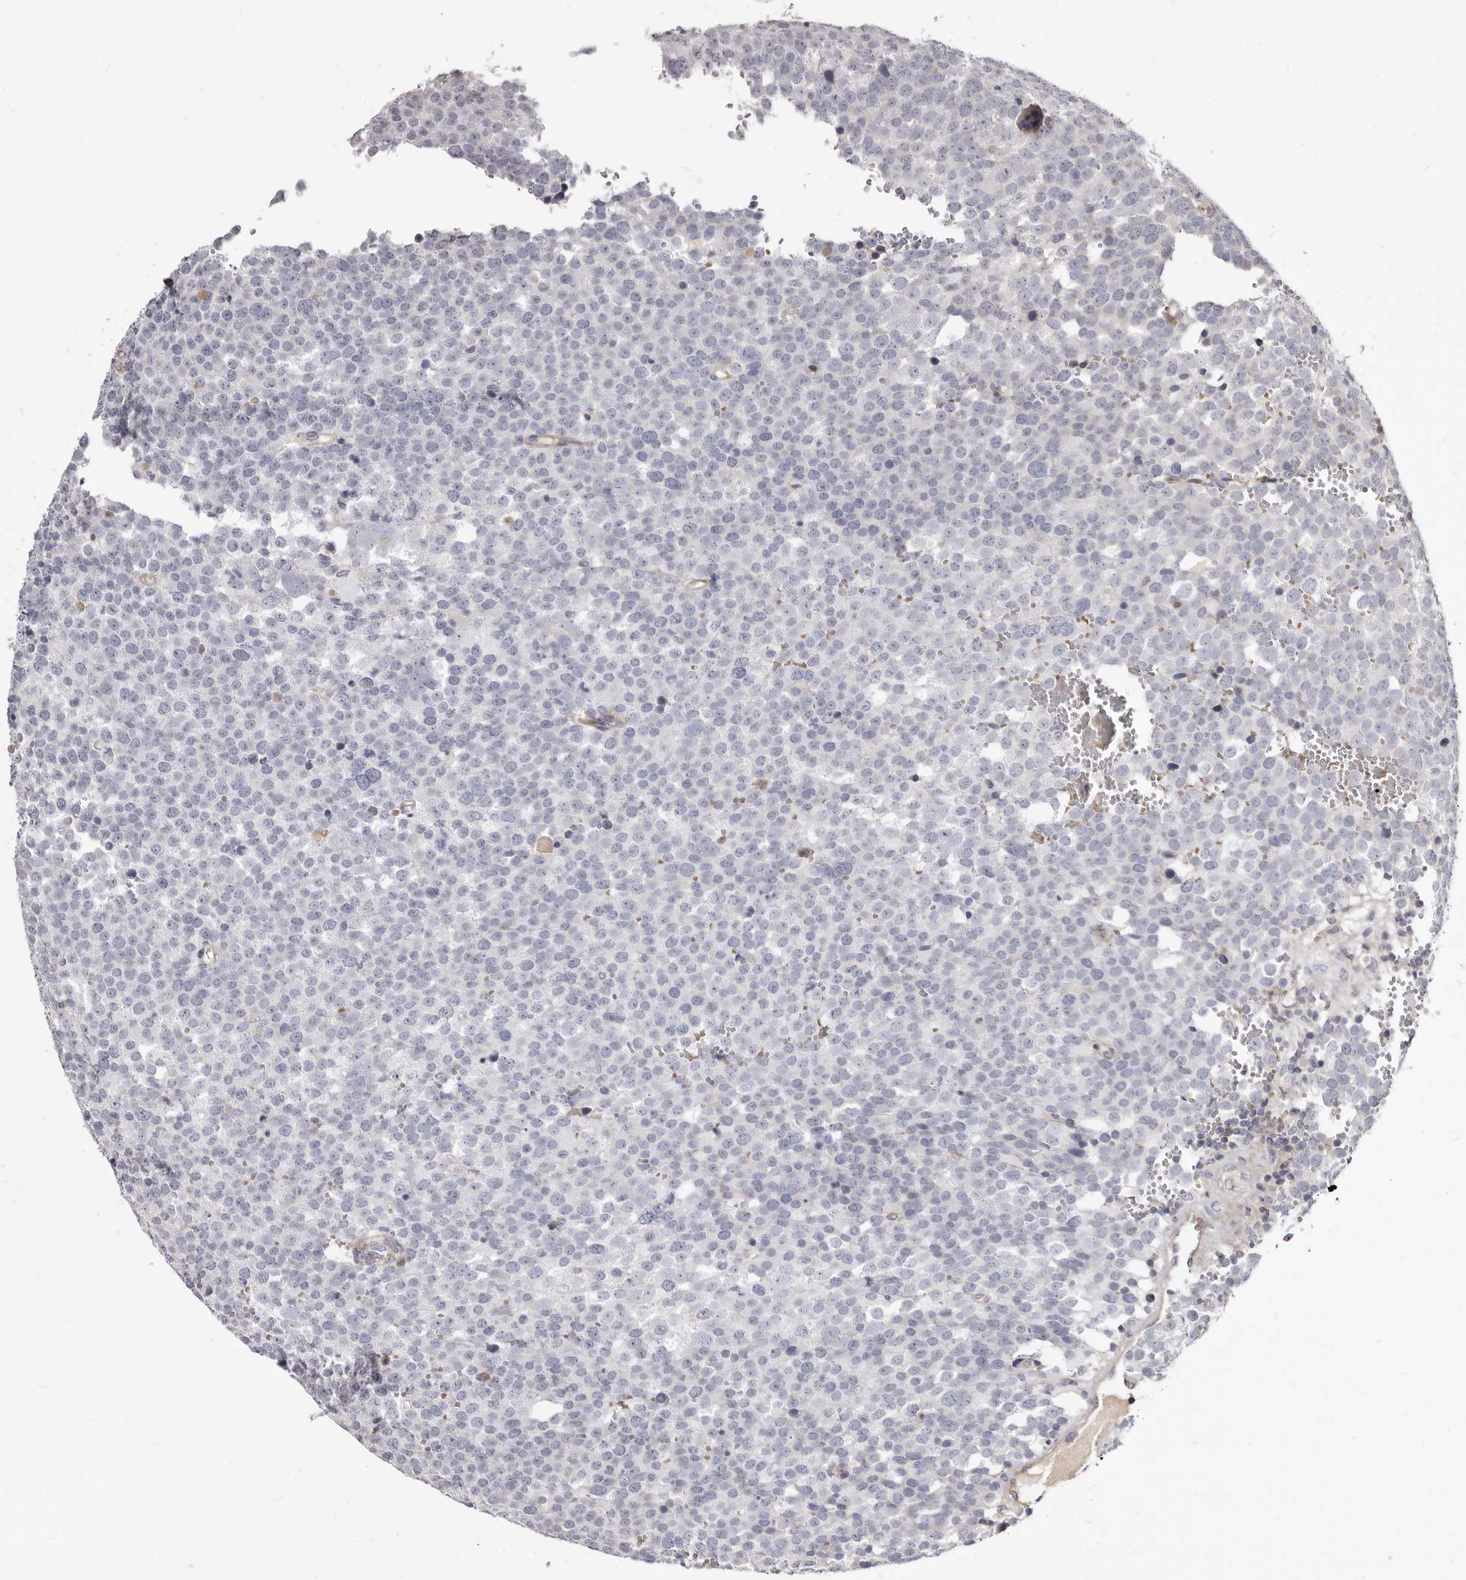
{"staining": {"intensity": "negative", "quantity": "none", "location": "none"}, "tissue": "testis cancer", "cell_type": "Tumor cells", "image_type": "cancer", "snomed": [{"axis": "morphology", "description": "Seminoma, NOS"}, {"axis": "topography", "description": "Testis"}], "caption": "Immunohistochemical staining of testis cancer (seminoma) reveals no significant positivity in tumor cells.", "gene": "FAS", "patient": {"sex": "male", "age": 71}}